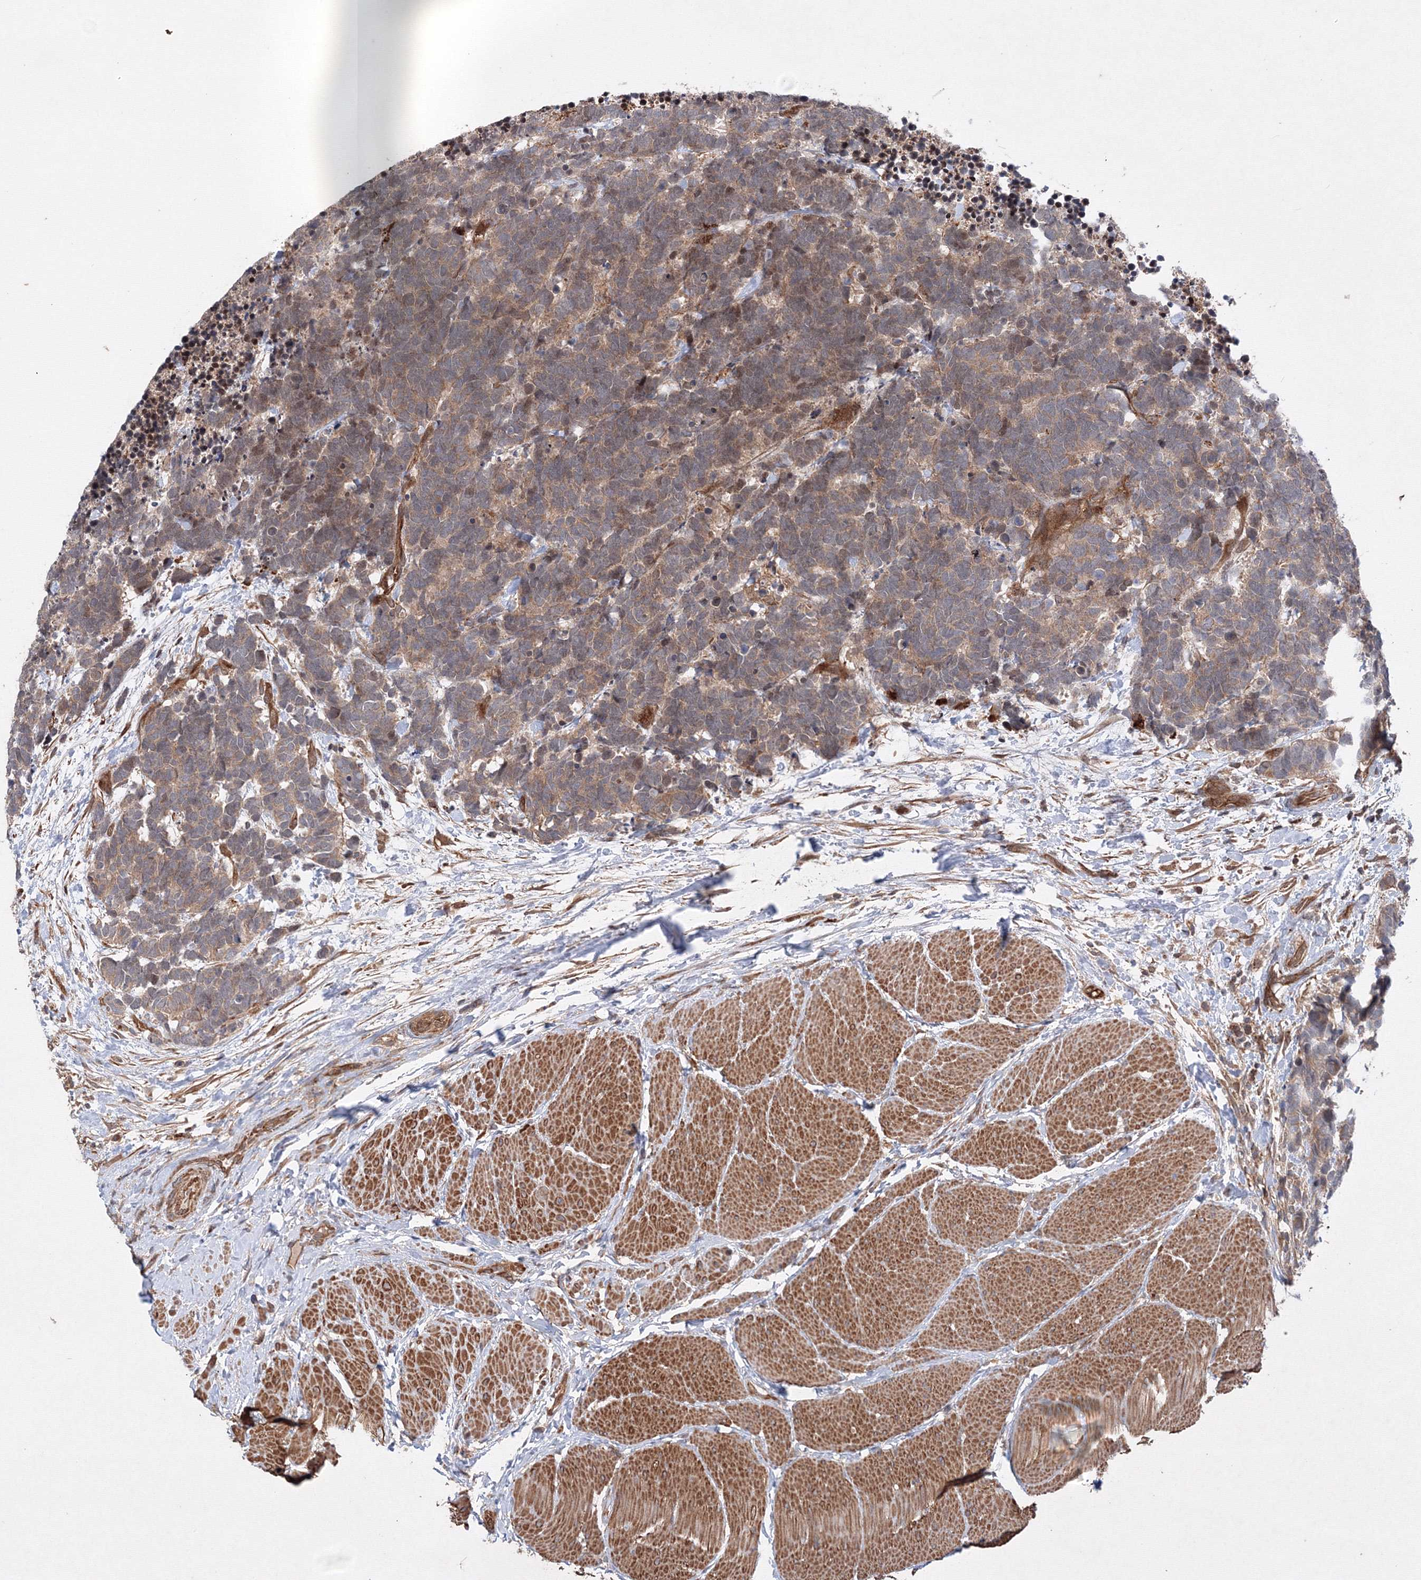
{"staining": {"intensity": "weak", "quantity": ">75%", "location": "cytoplasmic/membranous"}, "tissue": "carcinoid", "cell_type": "Tumor cells", "image_type": "cancer", "snomed": [{"axis": "morphology", "description": "Carcinoma, NOS"}, {"axis": "morphology", "description": "Carcinoid, malignant, NOS"}, {"axis": "topography", "description": "Urinary bladder"}], "caption": "Protein staining displays weak cytoplasmic/membranous staining in approximately >75% of tumor cells in carcinoma.", "gene": "DCTD", "patient": {"sex": "male", "age": 57}}